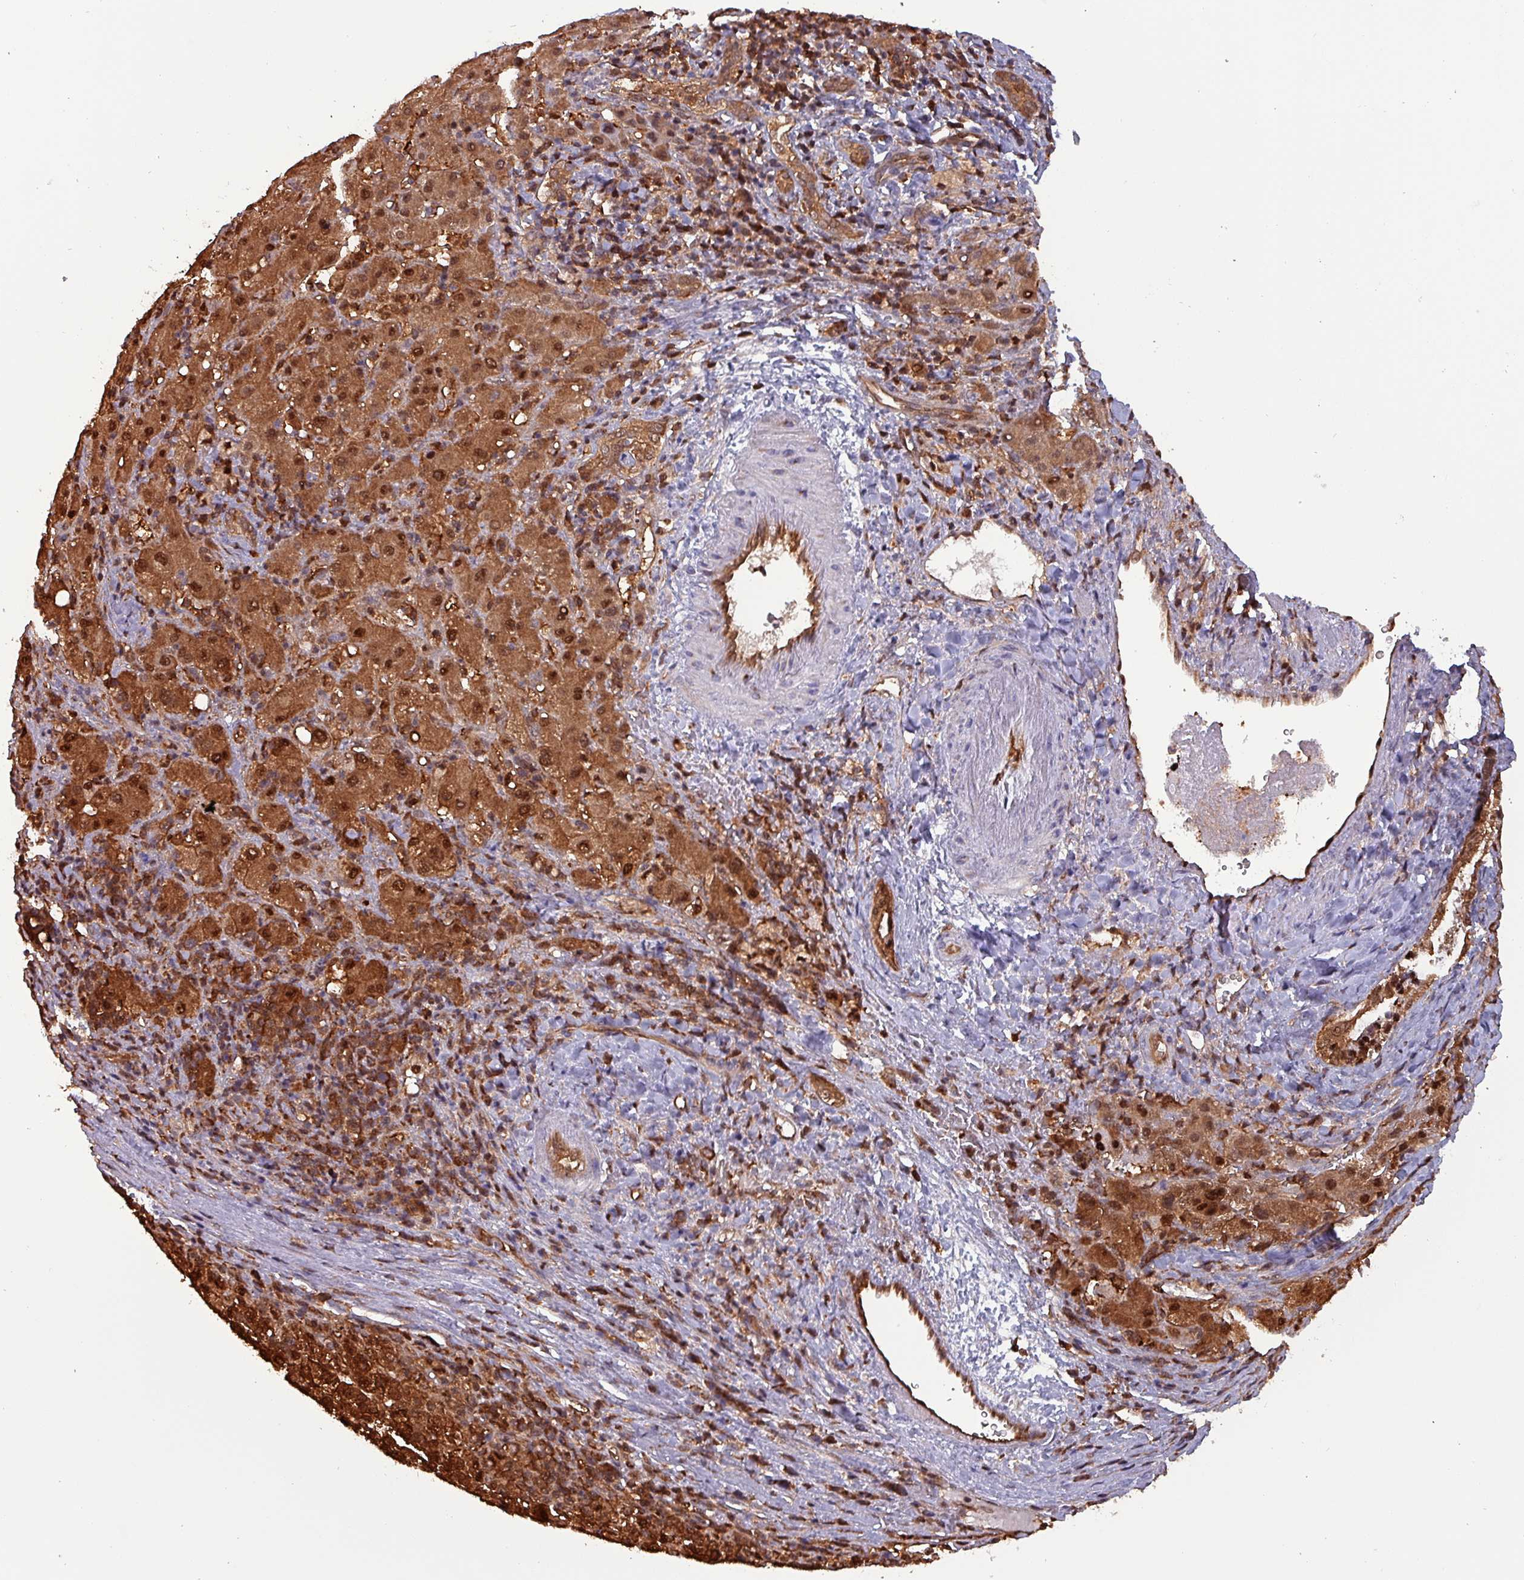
{"staining": {"intensity": "strong", "quantity": ">75%", "location": "cytoplasmic/membranous,nuclear"}, "tissue": "liver cancer", "cell_type": "Tumor cells", "image_type": "cancer", "snomed": [{"axis": "morphology", "description": "Carcinoma, Hepatocellular, NOS"}, {"axis": "topography", "description": "Liver"}], "caption": "Immunohistochemical staining of liver hepatocellular carcinoma demonstrates high levels of strong cytoplasmic/membranous and nuclear positivity in approximately >75% of tumor cells.", "gene": "PSMB8", "patient": {"sex": "female", "age": 58}}